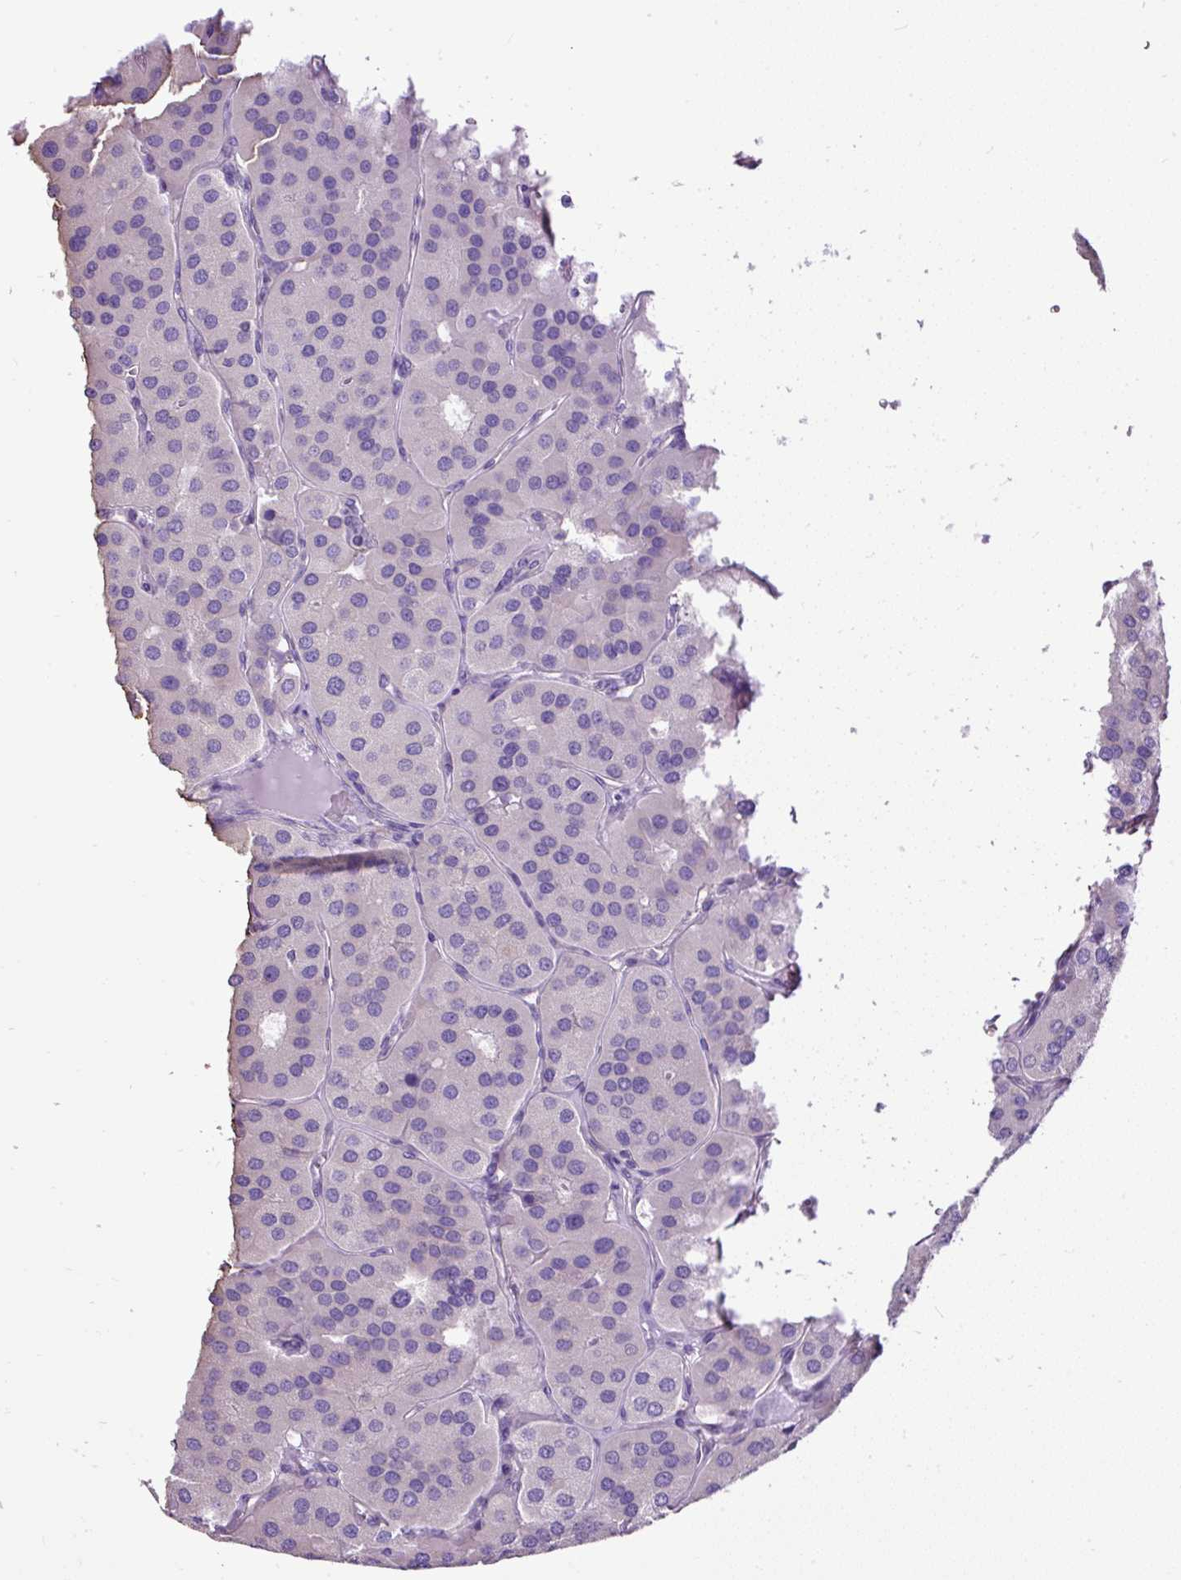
{"staining": {"intensity": "negative", "quantity": "none", "location": "none"}, "tissue": "parathyroid gland", "cell_type": "Glandular cells", "image_type": "normal", "snomed": [{"axis": "morphology", "description": "Normal tissue, NOS"}, {"axis": "morphology", "description": "Adenoma, NOS"}, {"axis": "topography", "description": "Parathyroid gland"}], "caption": "This is an immunohistochemistry (IHC) photomicrograph of normal parathyroid gland. There is no staining in glandular cells.", "gene": "PDIA2", "patient": {"sex": "female", "age": 86}}